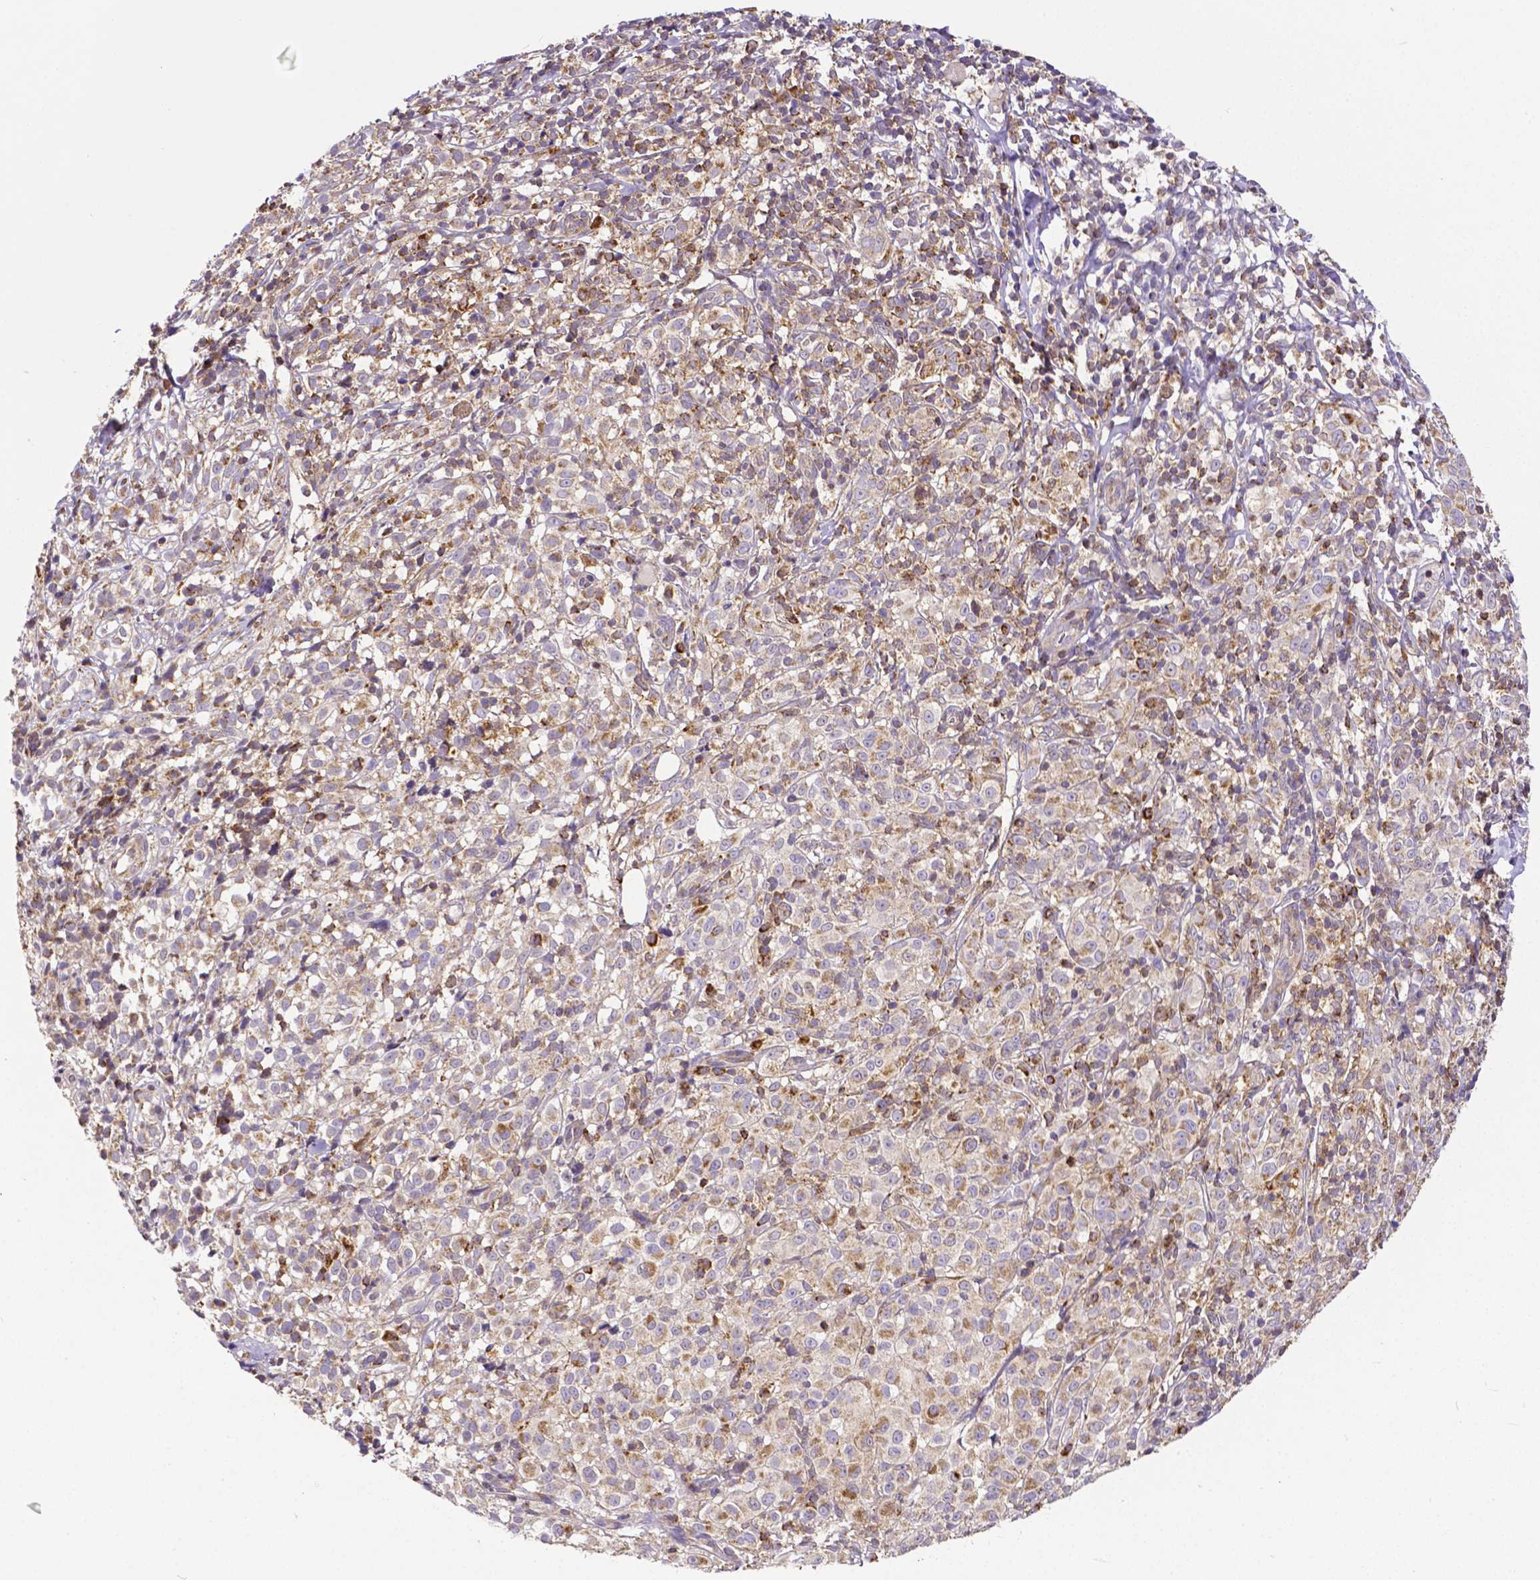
{"staining": {"intensity": "weak", "quantity": ">75%", "location": "cytoplasmic/membranous"}, "tissue": "melanoma", "cell_type": "Tumor cells", "image_type": "cancer", "snomed": [{"axis": "morphology", "description": "Malignant melanoma, NOS"}, {"axis": "topography", "description": "Skin"}], "caption": "Weak cytoplasmic/membranous staining is appreciated in approximately >75% of tumor cells in malignant melanoma.", "gene": "MCL1", "patient": {"sex": "male", "age": 85}}